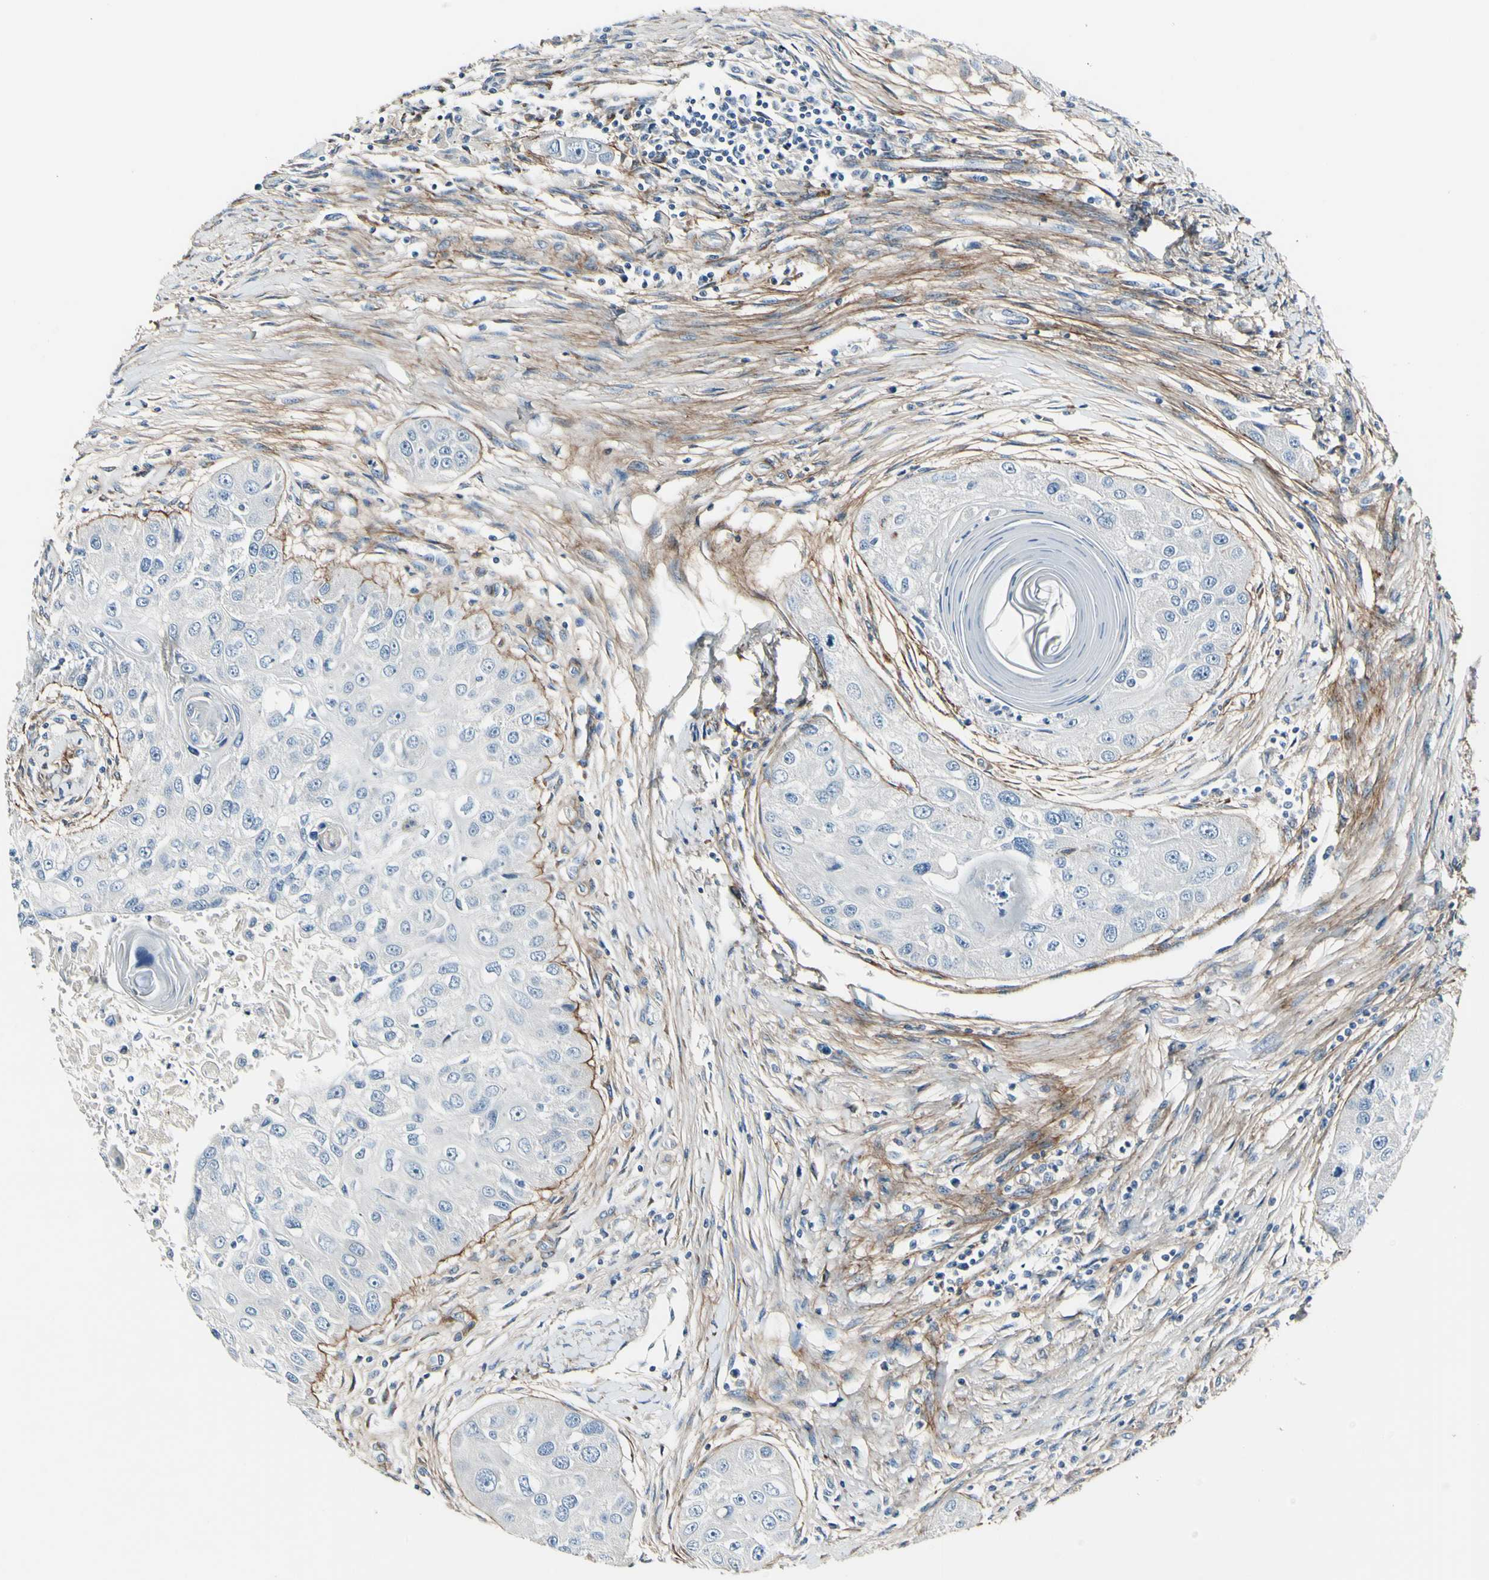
{"staining": {"intensity": "negative", "quantity": "none", "location": "none"}, "tissue": "head and neck cancer", "cell_type": "Tumor cells", "image_type": "cancer", "snomed": [{"axis": "morphology", "description": "Normal tissue, NOS"}, {"axis": "morphology", "description": "Squamous cell carcinoma, NOS"}, {"axis": "topography", "description": "Skeletal muscle"}, {"axis": "topography", "description": "Head-Neck"}], "caption": "This histopathology image is of squamous cell carcinoma (head and neck) stained with IHC to label a protein in brown with the nuclei are counter-stained blue. There is no positivity in tumor cells.", "gene": "COL6A3", "patient": {"sex": "male", "age": 51}}